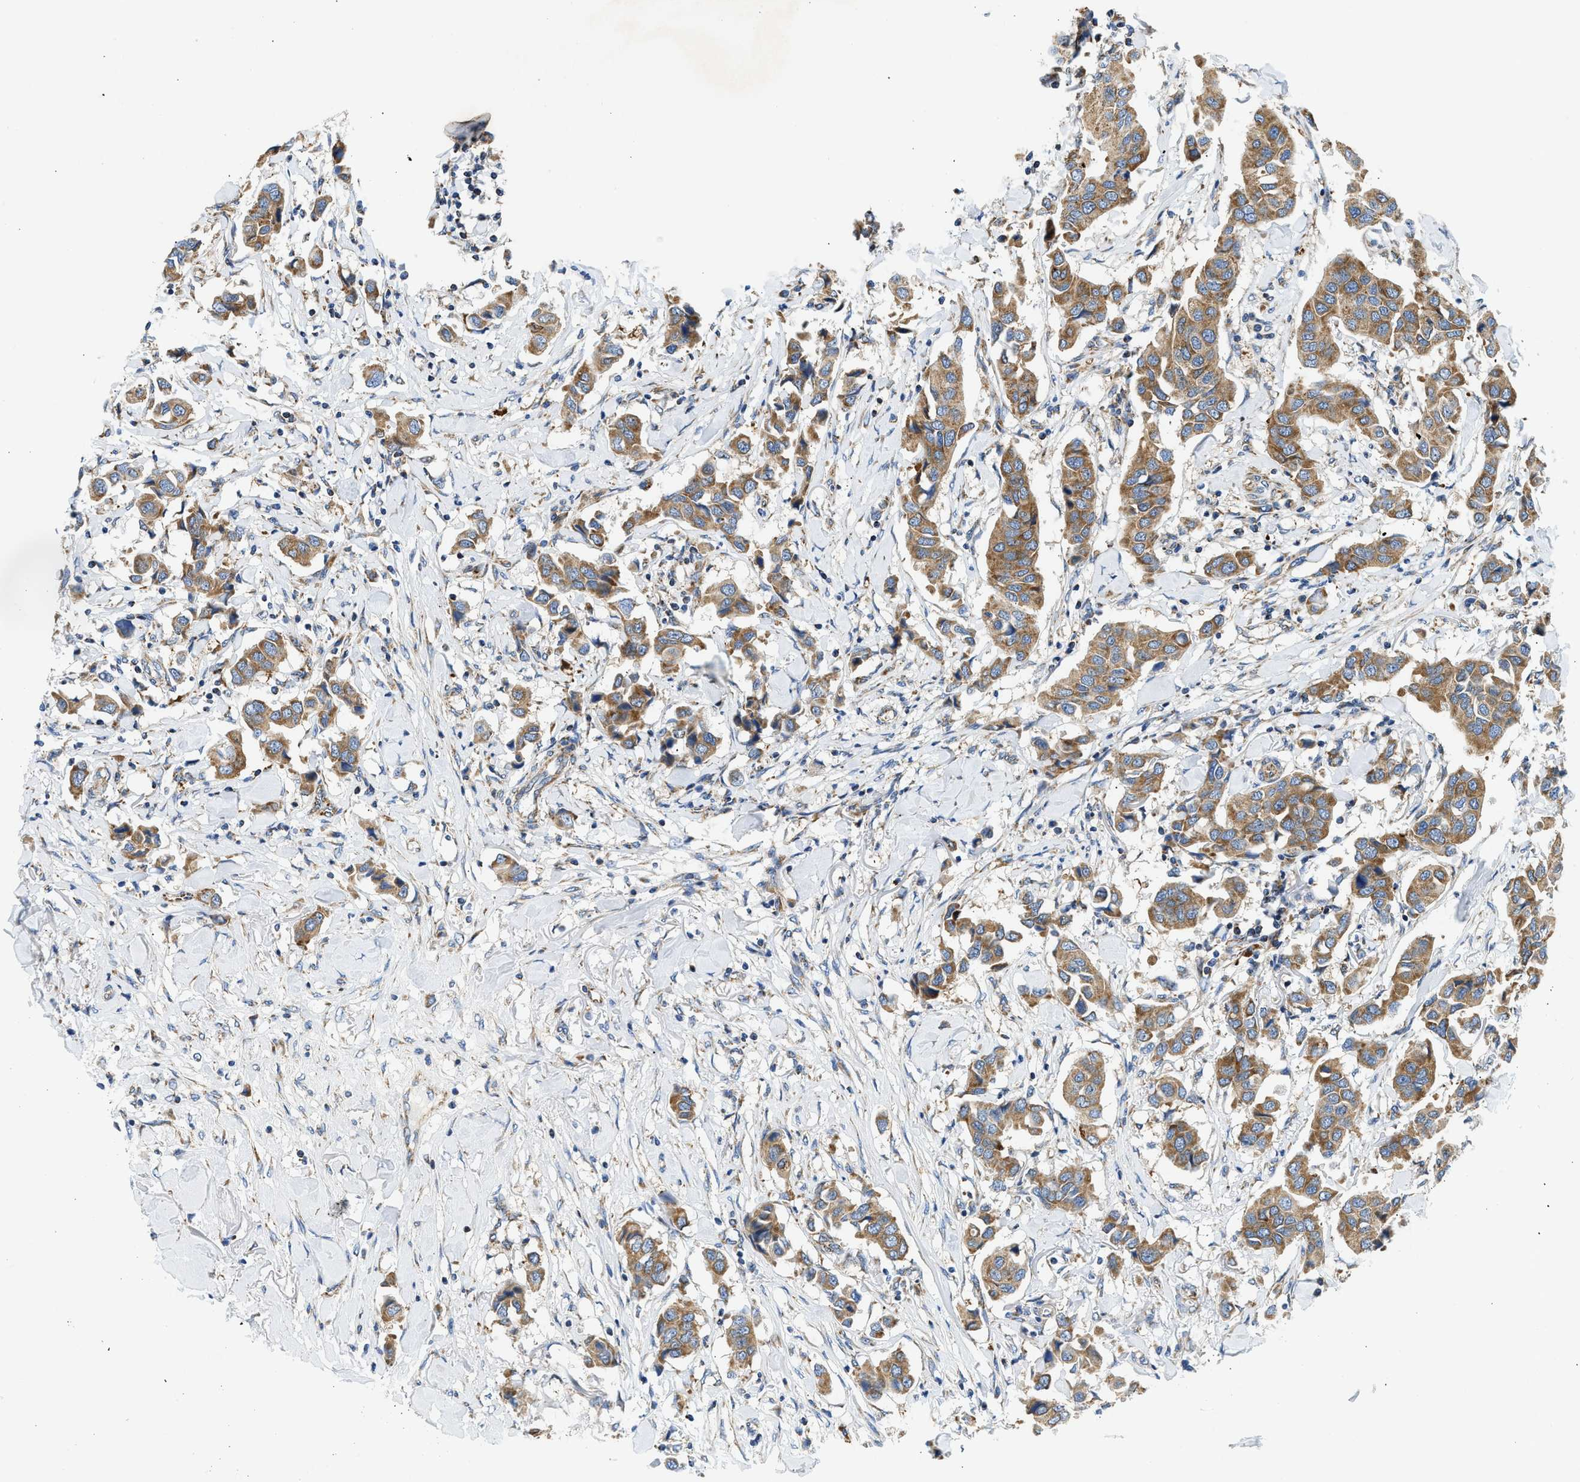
{"staining": {"intensity": "moderate", "quantity": ">75%", "location": "cytoplasmic/membranous"}, "tissue": "breast cancer", "cell_type": "Tumor cells", "image_type": "cancer", "snomed": [{"axis": "morphology", "description": "Duct carcinoma"}, {"axis": "topography", "description": "Breast"}], "caption": "Invasive ductal carcinoma (breast) tissue demonstrates moderate cytoplasmic/membranous positivity in approximately >75% of tumor cells (DAB IHC, brown staining for protein, blue staining for nuclei).", "gene": "CAMKK2", "patient": {"sex": "female", "age": 80}}